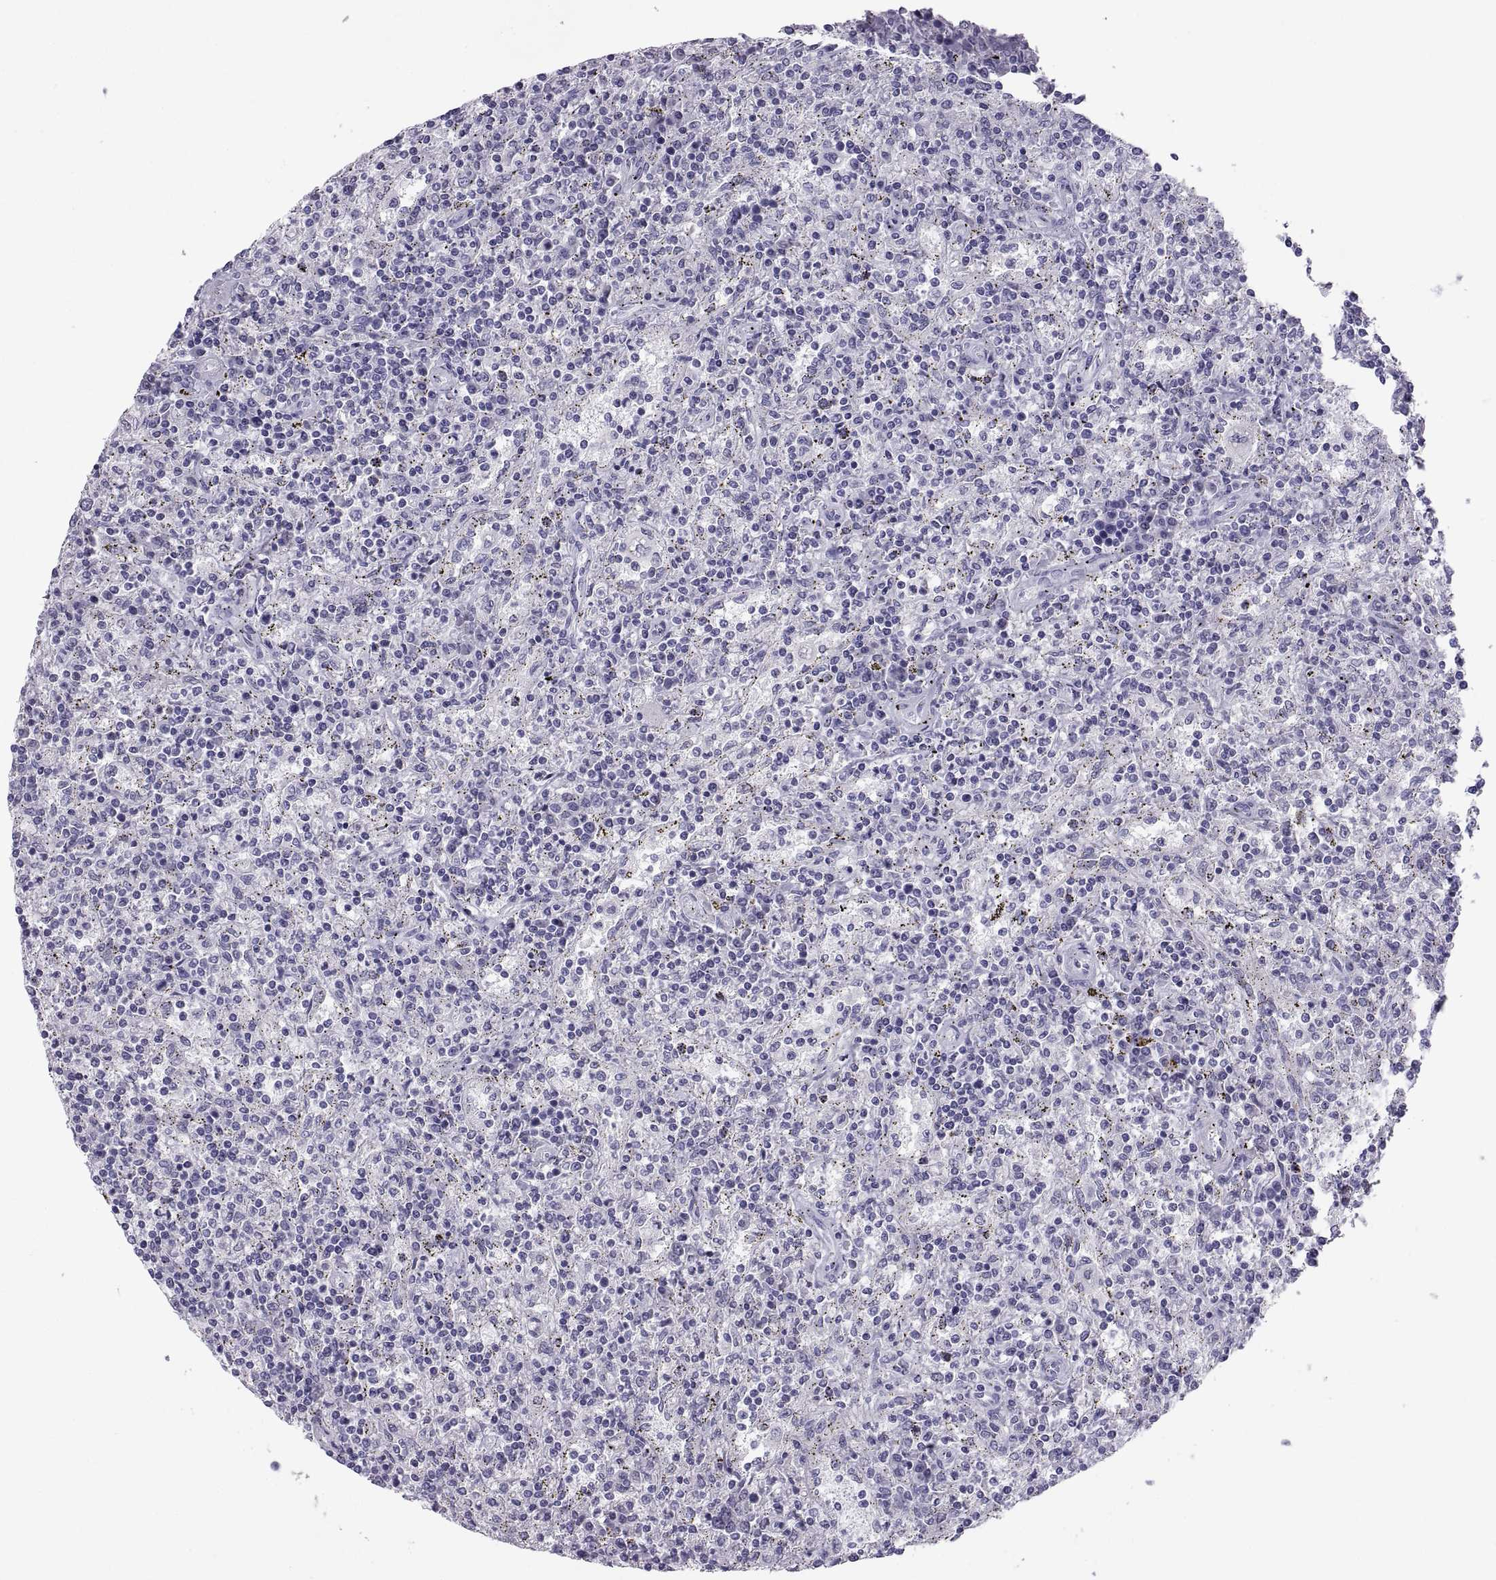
{"staining": {"intensity": "negative", "quantity": "none", "location": "none"}, "tissue": "lymphoma", "cell_type": "Tumor cells", "image_type": "cancer", "snomed": [{"axis": "morphology", "description": "Malignant lymphoma, non-Hodgkin's type, Low grade"}, {"axis": "topography", "description": "Spleen"}], "caption": "A micrograph of lymphoma stained for a protein displays no brown staining in tumor cells.", "gene": "PCSK1N", "patient": {"sex": "male", "age": 62}}